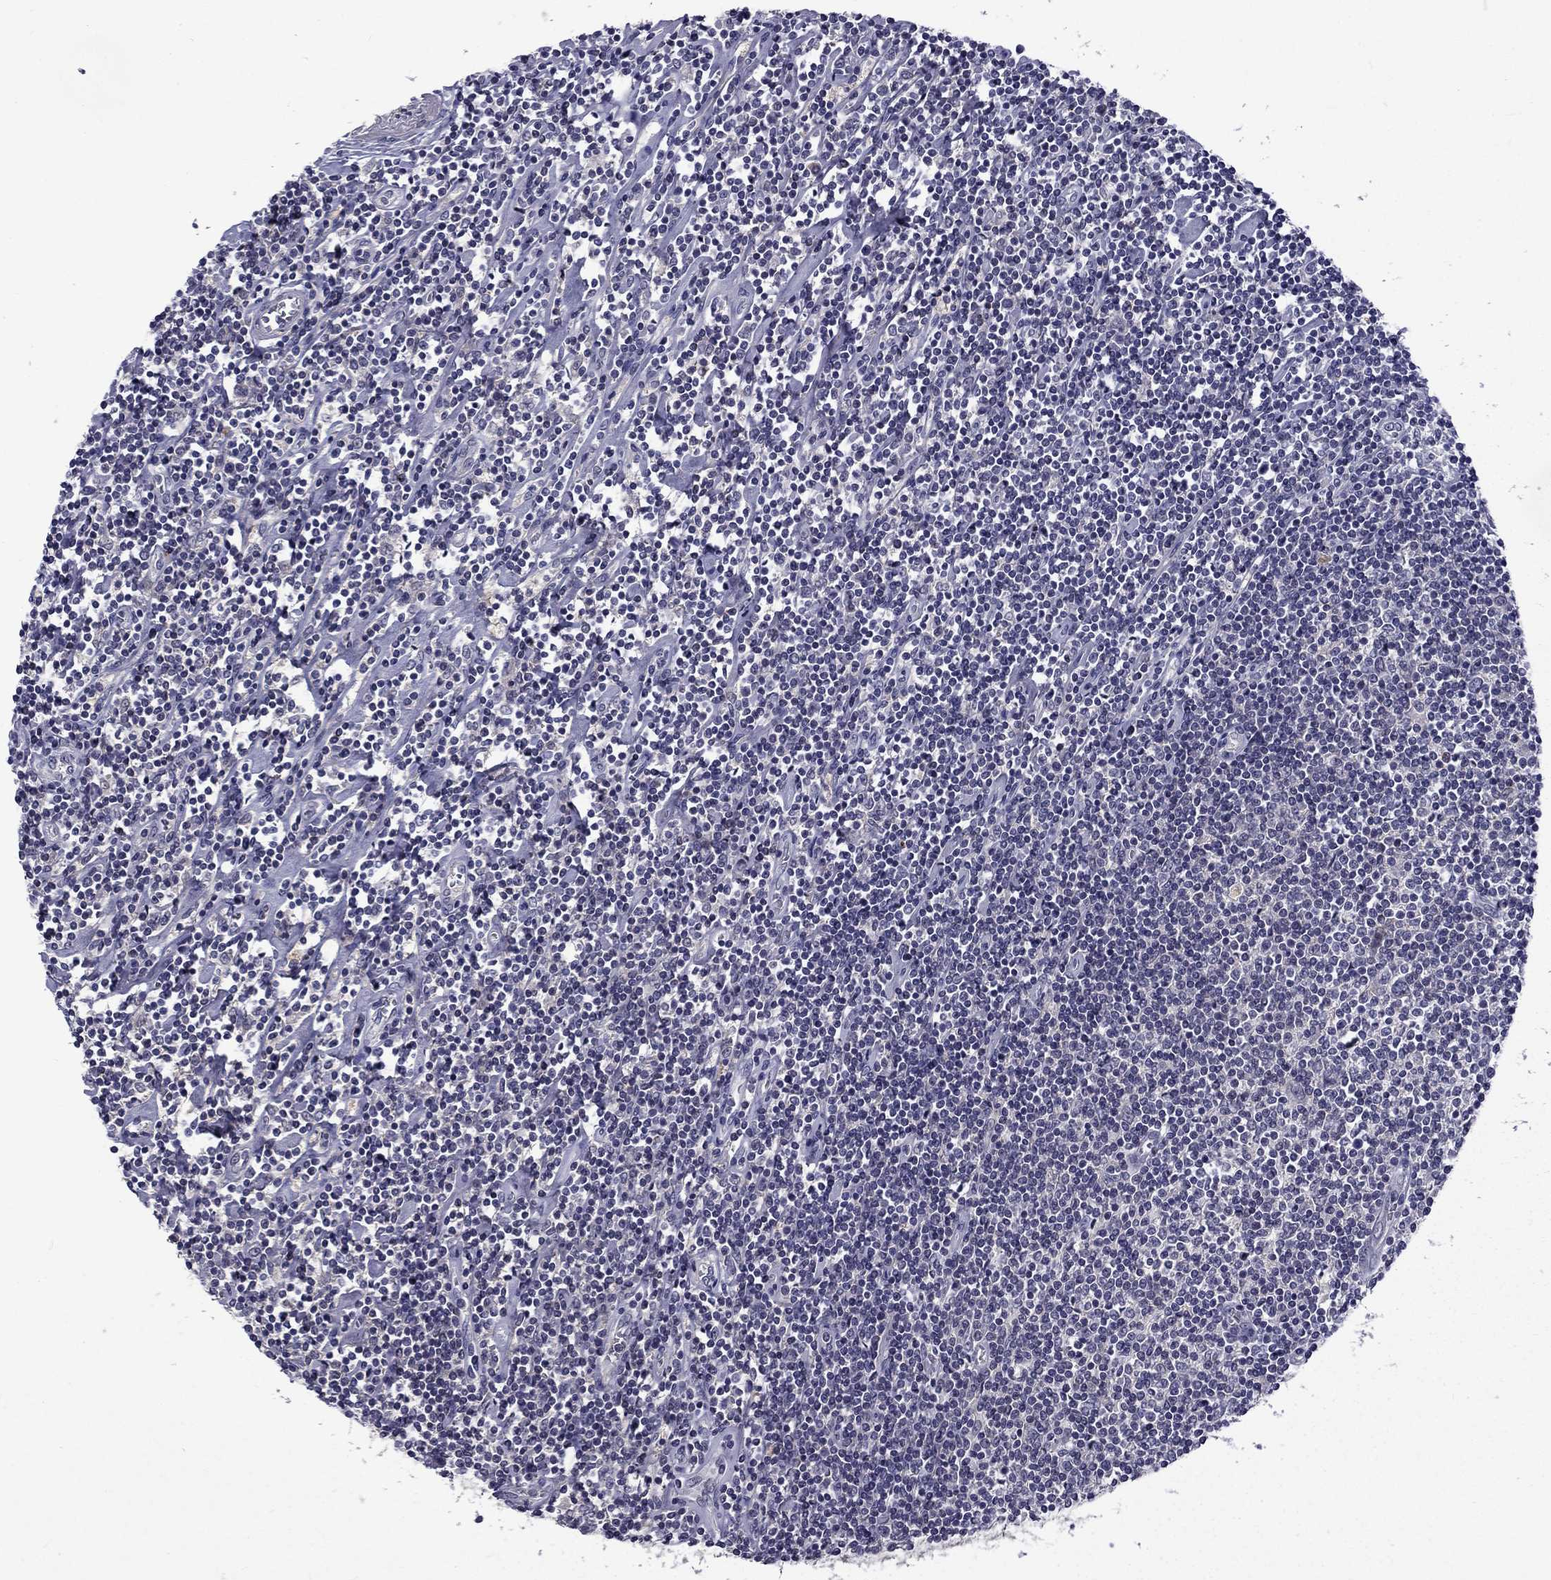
{"staining": {"intensity": "negative", "quantity": "none", "location": "none"}, "tissue": "lymphoma", "cell_type": "Tumor cells", "image_type": "cancer", "snomed": [{"axis": "morphology", "description": "Hodgkin's disease, NOS"}, {"axis": "topography", "description": "Lymph node"}], "caption": "The image displays no staining of tumor cells in Hodgkin's disease. Nuclei are stained in blue.", "gene": "SNTA1", "patient": {"sex": "male", "age": 40}}